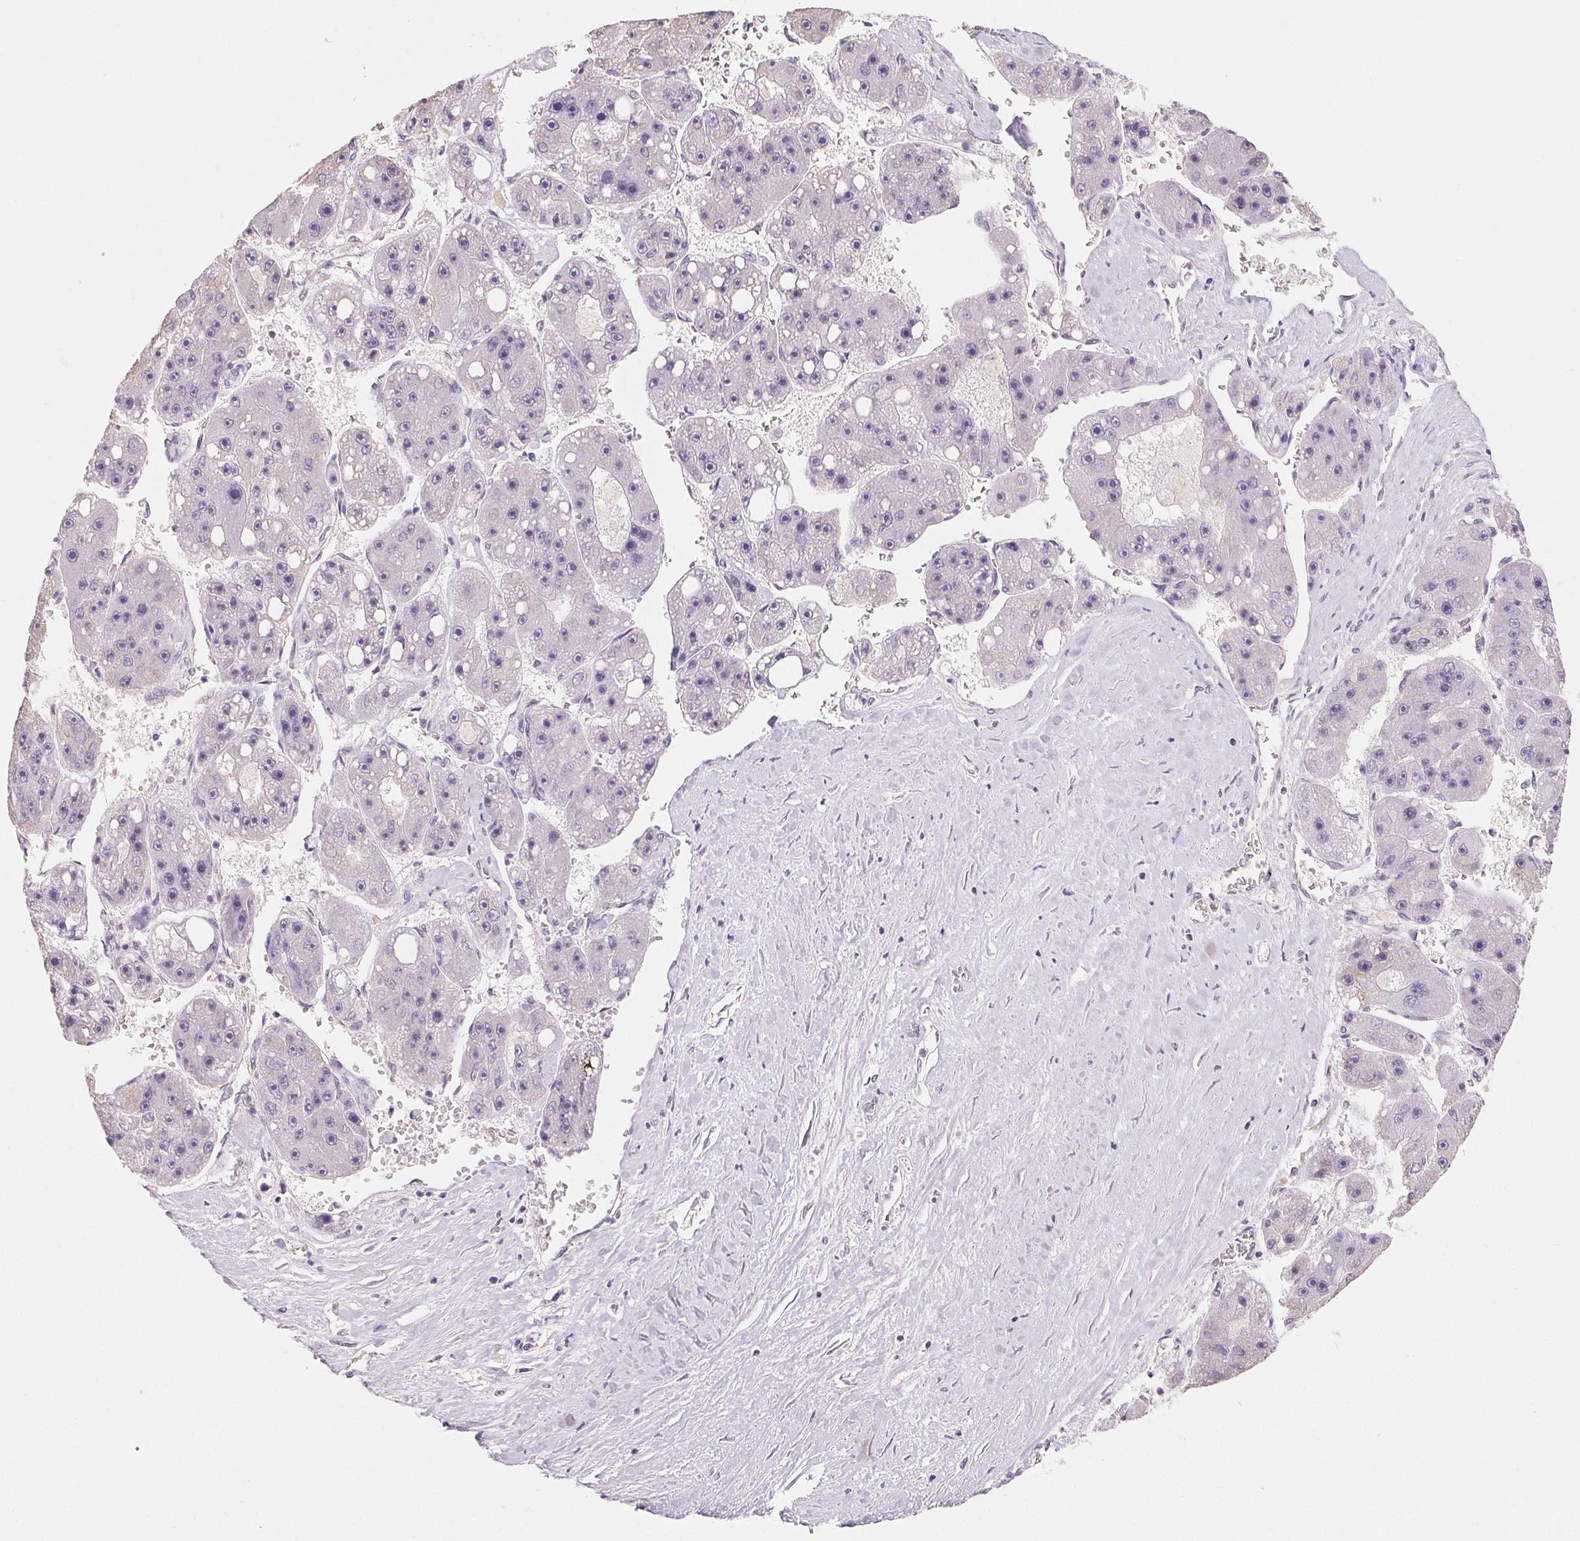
{"staining": {"intensity": "negative", "quantity": "none", "location": "none"}, "tissue": "liver cancer", "cell_type": "Tumor cells", "image_type": "cancer", "snomed": [{"axis": "morphology", "description": "Carcinoma, Hepatocellular, NOS"}, {"axis": "topography", "description": "Liver"}], "caption": "High magnification brightfield microscopy of liver cancer stained with DAB (brown) and counterstained with hematoxylin (blue): tumor cells show no significant positivity. (DAB immunohistochemistry (IHC), high magnification).", "gene": "MAP7D2", "patient": {"sex": "female", "age": 61}}